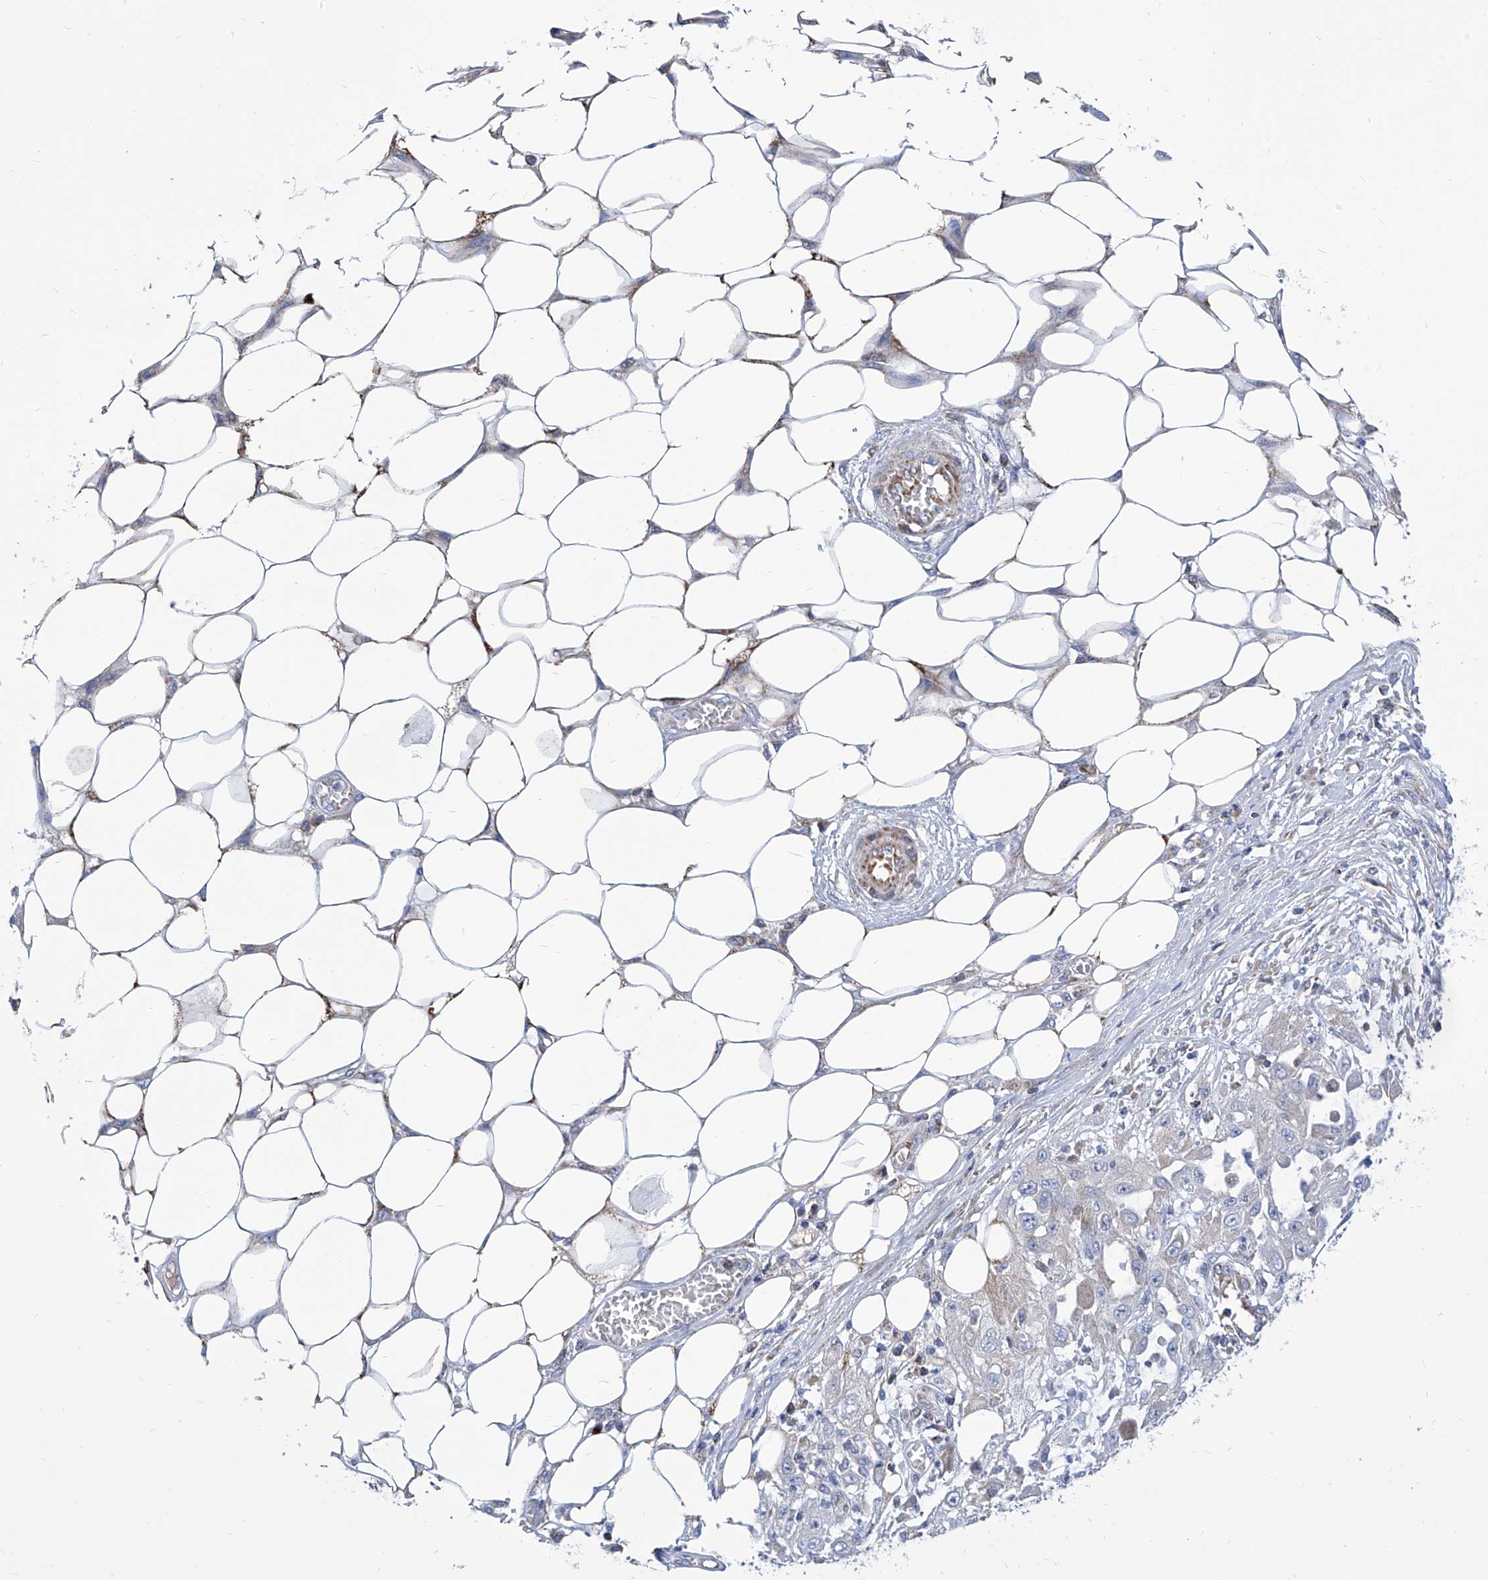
{"staining": {"intensity": "negative", "quantity": "none", "location": "none"}, "tissue": "skin cancer", "cell_type": "Tumor cells", "image_type": "cancer", "snomed": [{"axis": "morphology", "description": "Squamous cell carcinoma, NOS"}, {"axis": "morphology", "description": "Squamous cell carcinoma, metastatic, NOS"}, {"axis": "topography", "description": "Skin"}, {"axis": "topography", "description": "Lymph node"}], "caption": "Immunohistochemical staining of human skin cancer shows no significant staining in tumor cells.", "gene": "SRBD1", "patient": {"sex": "male", "age": 75}}